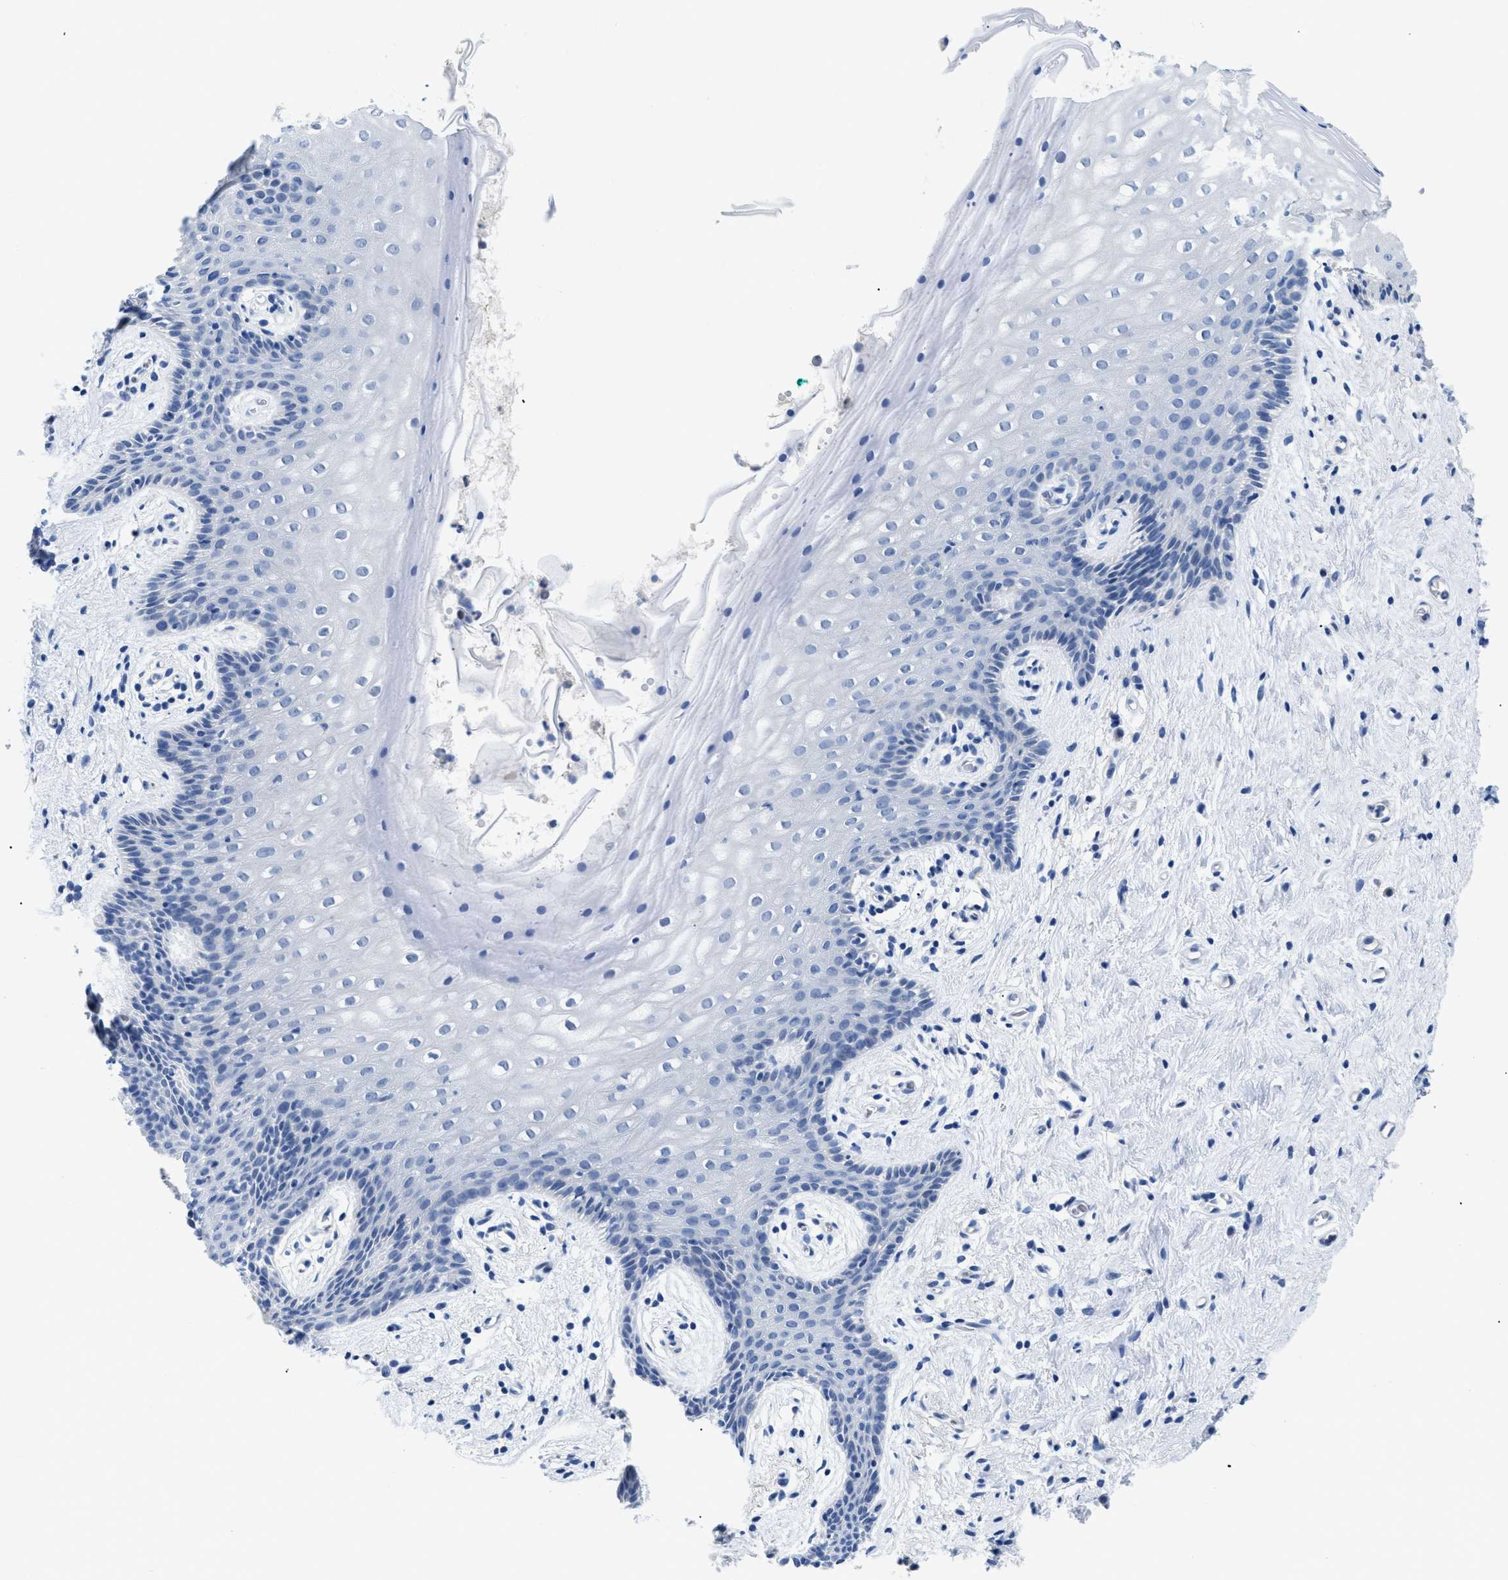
{"staining": {"intensity": "negative", "quantity": "none", "location": "none"}, "tissue": "vagina", "cell_type": "Squamous epithelial cells", "image_type": "normal", "snomed": [{"axis": "morphology", "description": "Normal tissue, NOS"}, {"axis": "topography", "description": "Vagina"}], "caption": "This is a histopathology image of immunohistochemistry staining of normal vagina, which shows no staining in squamous epithelial cells. Nuclei are stained in blue.", "gene": "APOBEC2", "patient": {"sex": "female", "age": 44}}